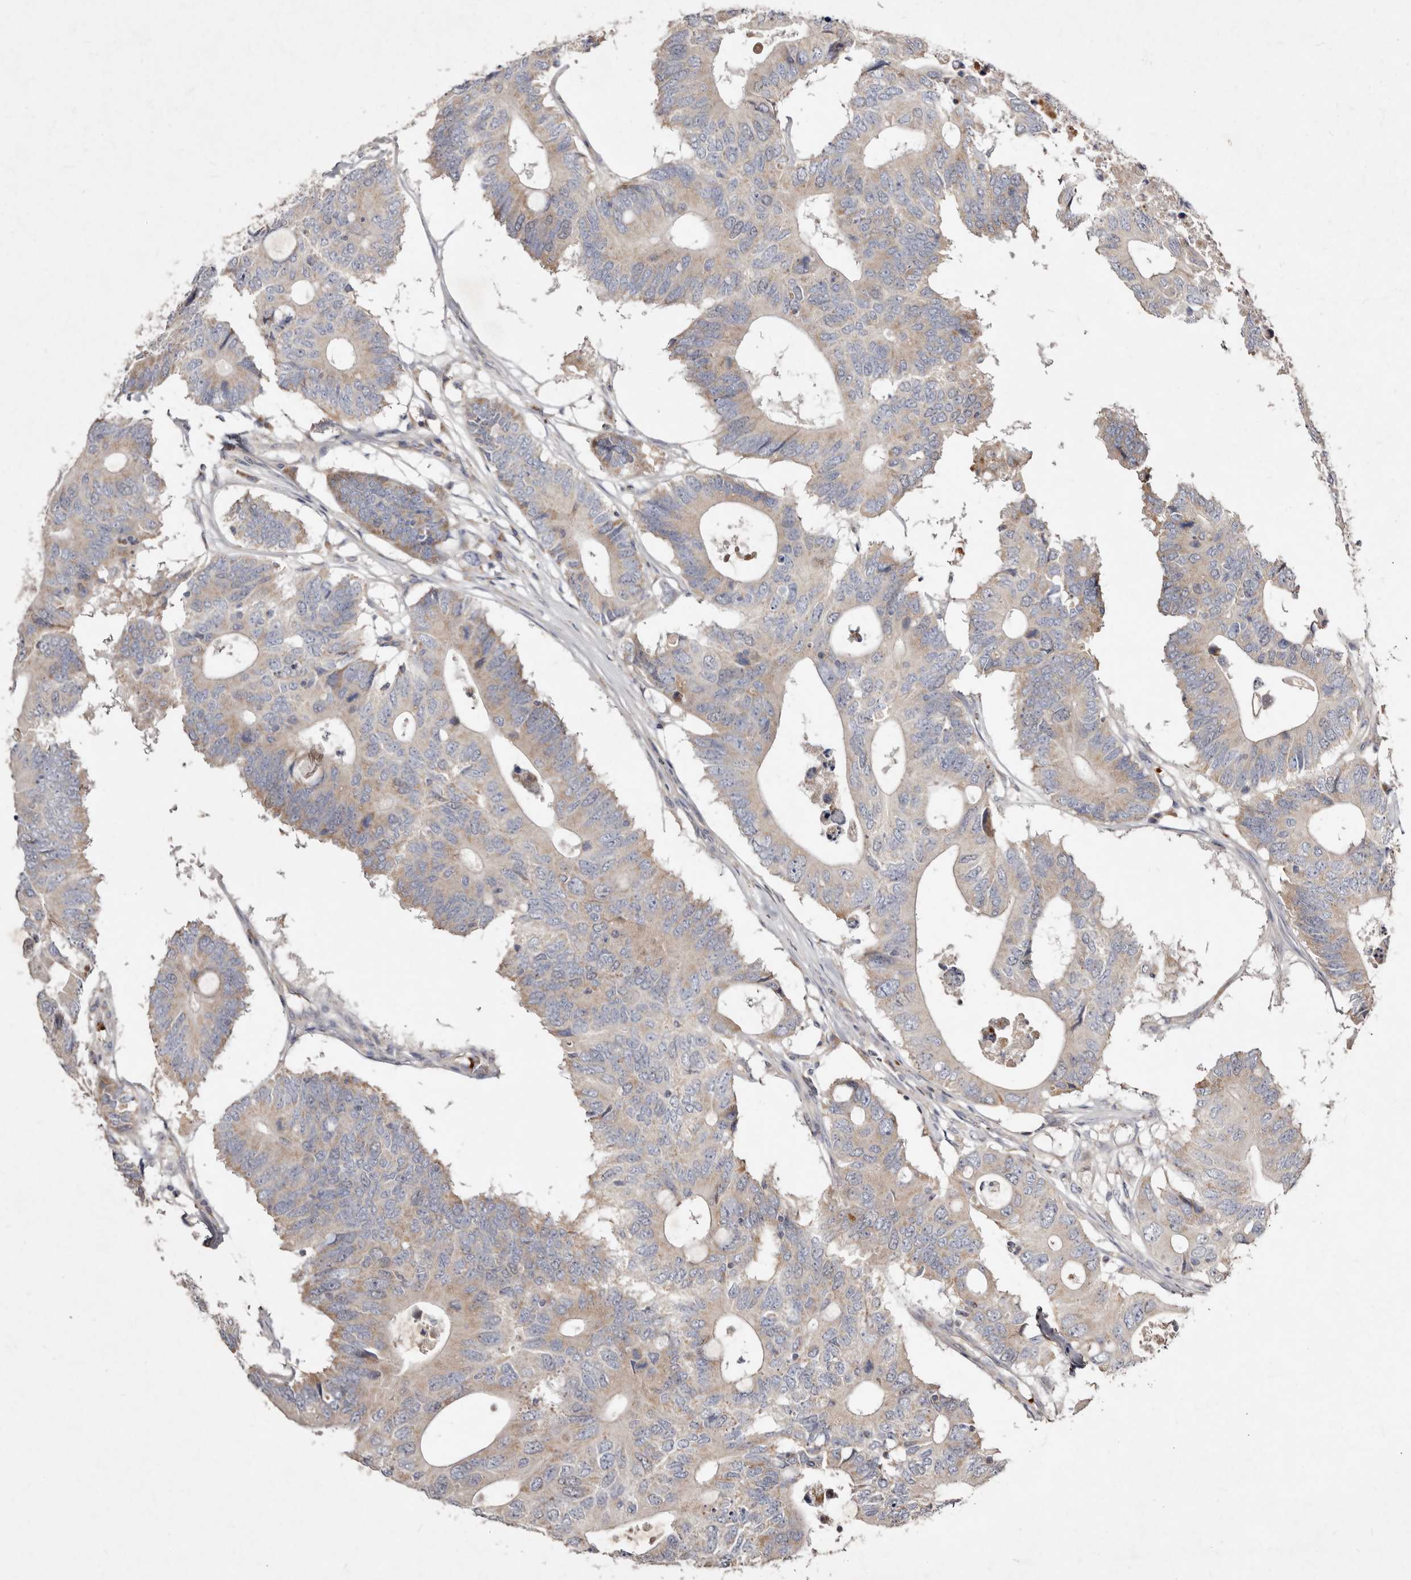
{"staining": {"intensity": "weak", "quantity": "25%-75%", "location": "cytoplasmic/membranous"}, "tissue": "colorectal cancer", "cell_type": "Tumor cells", "image_type": "cancer", "snomed": [{"axis": "morphology", "description": "Adenocarcinoma, NOS"}, {"axis": "topography", "description": "Colon"}], "caption": "DAB immunohistochemical staining of human colorectal adenocarcinoma reveals weak cytoplasmic/membranous protein positivity in approximately 25%-75% of tumor cells.", "gene": "SLC25A20", "patient": {"sex": "male", "age": 71}}